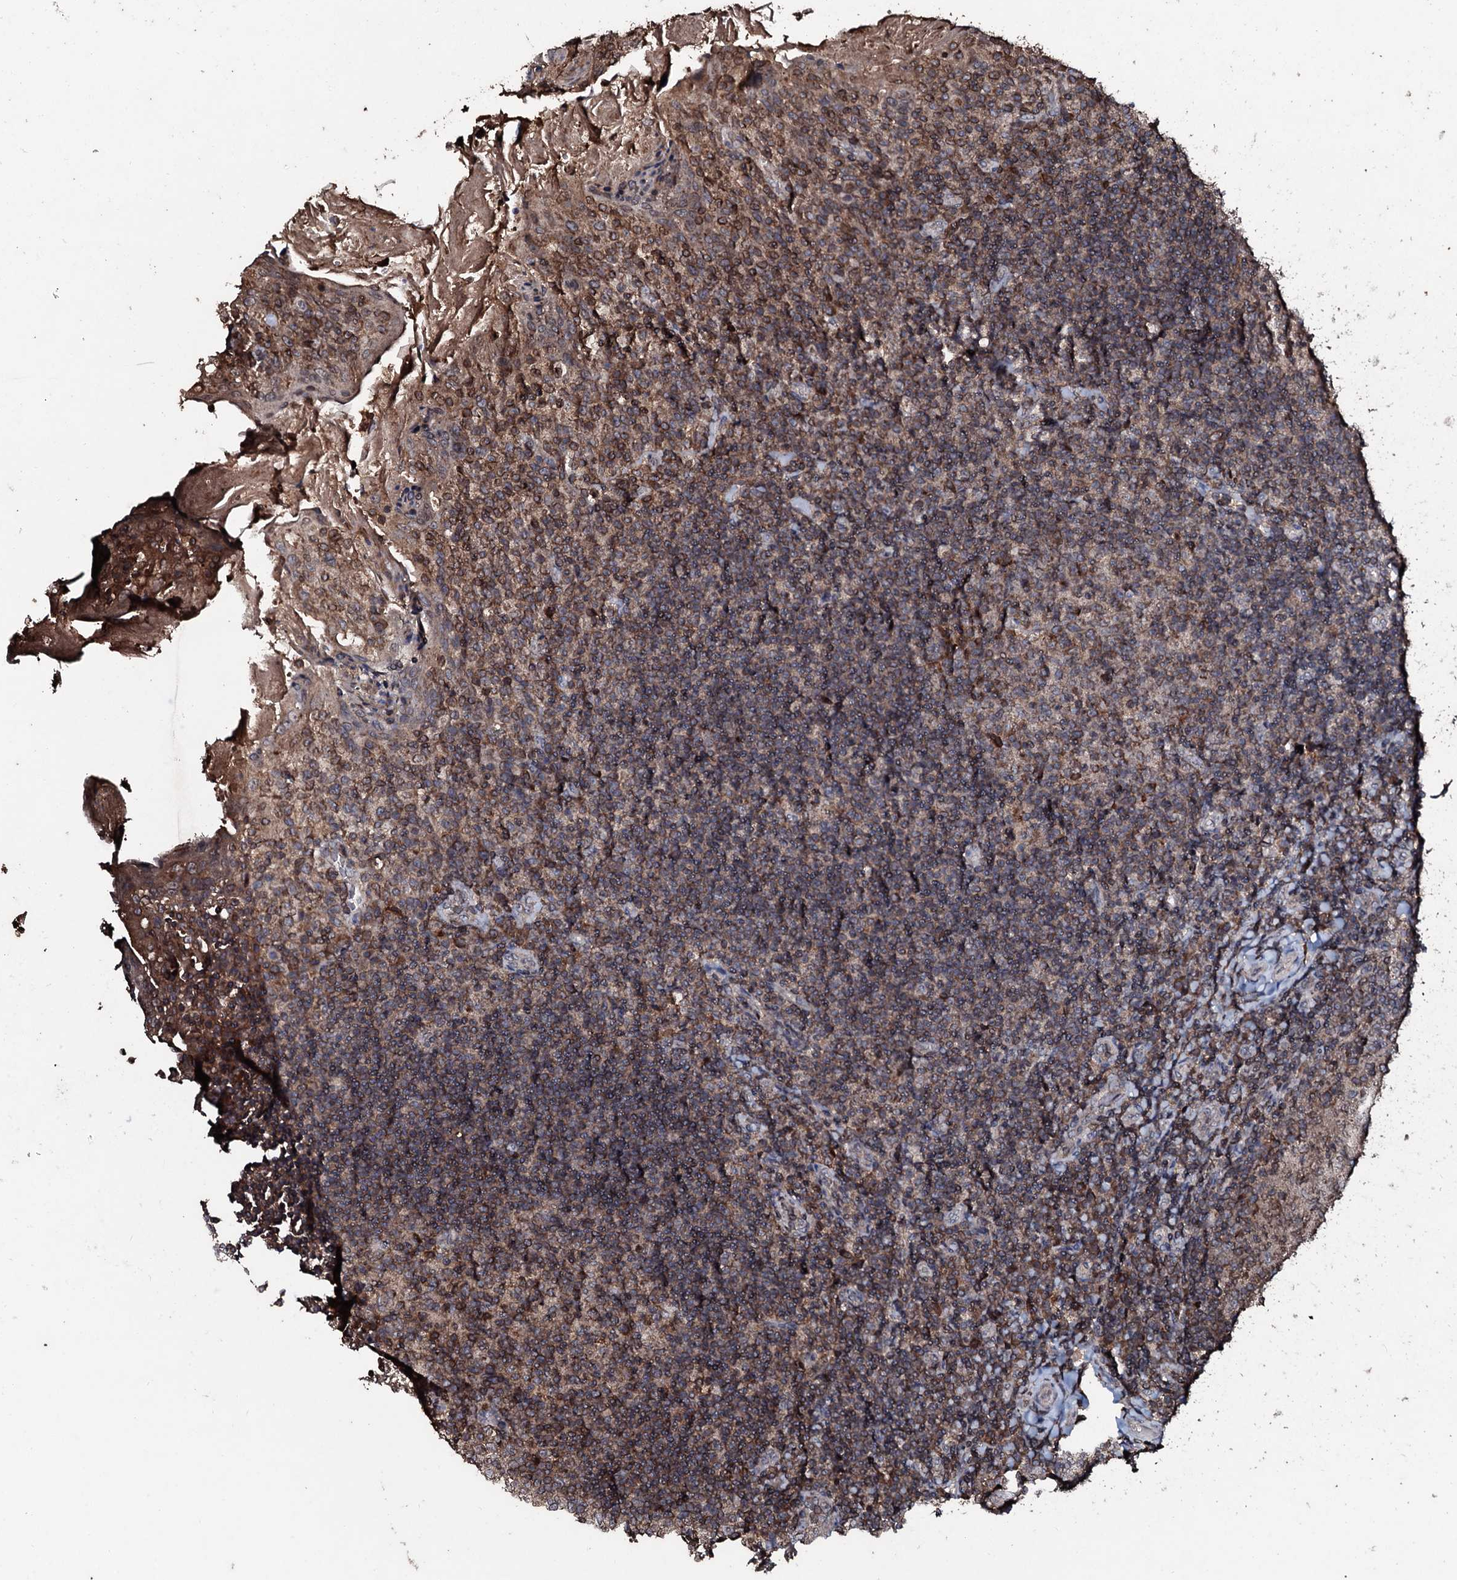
{"staining": {"intensity": "moderate", "quantity": ">75%", "location": "cytoplasmic/membranous"}, "tissue": "tonsil", "cell_type": "Germinal center cells", "image_type": "normal", "snomed": [{"axis": "morphology", "description": "Normal tissue, NOS"}, {"axis": "topography", "description": "Tonsil"}], "caption": "IHC photomicrograph of benign tonsil stained for a protein (brown), which demonstrates medium levels of moderate cytoplasmic/membranous positivity in approximately >75% of germinal center cells.", "gene": "SDHAF2", "patient": {"sex": "female", "age": 10}}